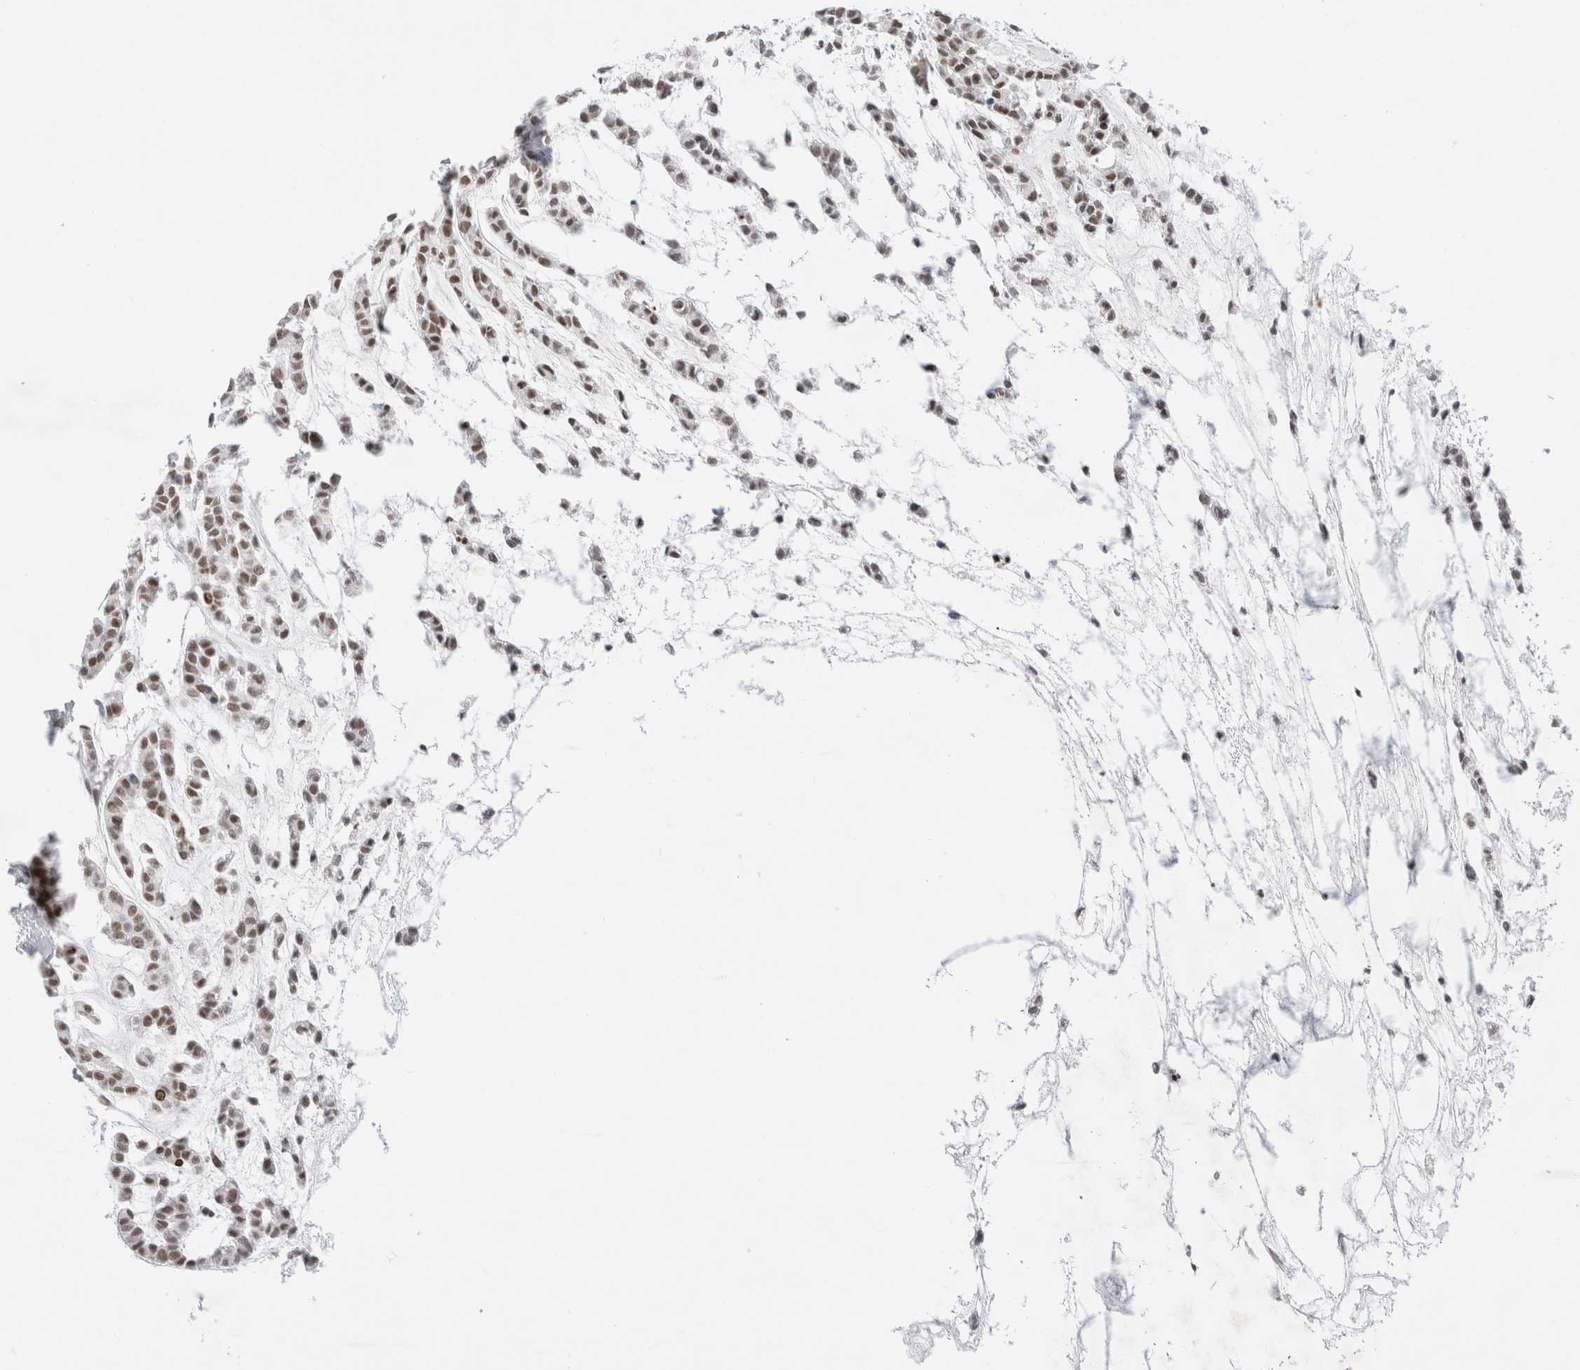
{"staining": {"intensity": "moderate", "quantity": ">75%", "location": "nuclear"}, "tissue": "head and neck cancer", "cell_type": "Tumor cells", "image_type": "cancer", "snomed": [{"axis": "morphology", "description": "Adenocarcinoma, NOS"}, {"axis": "morphology", "description": "Adenoma, NOS"}, {"axis": "topography", "description": "Head-Neck"}], "caption": "Protein expression analysis of adenocarcinoma (head and neck) reveals moderate nuclear positivity in approximately >75% of tumor cells. Nuclei are stained in blue.", "gene": "COPS7A", "patient": {"sex": "female", "age": 55}}